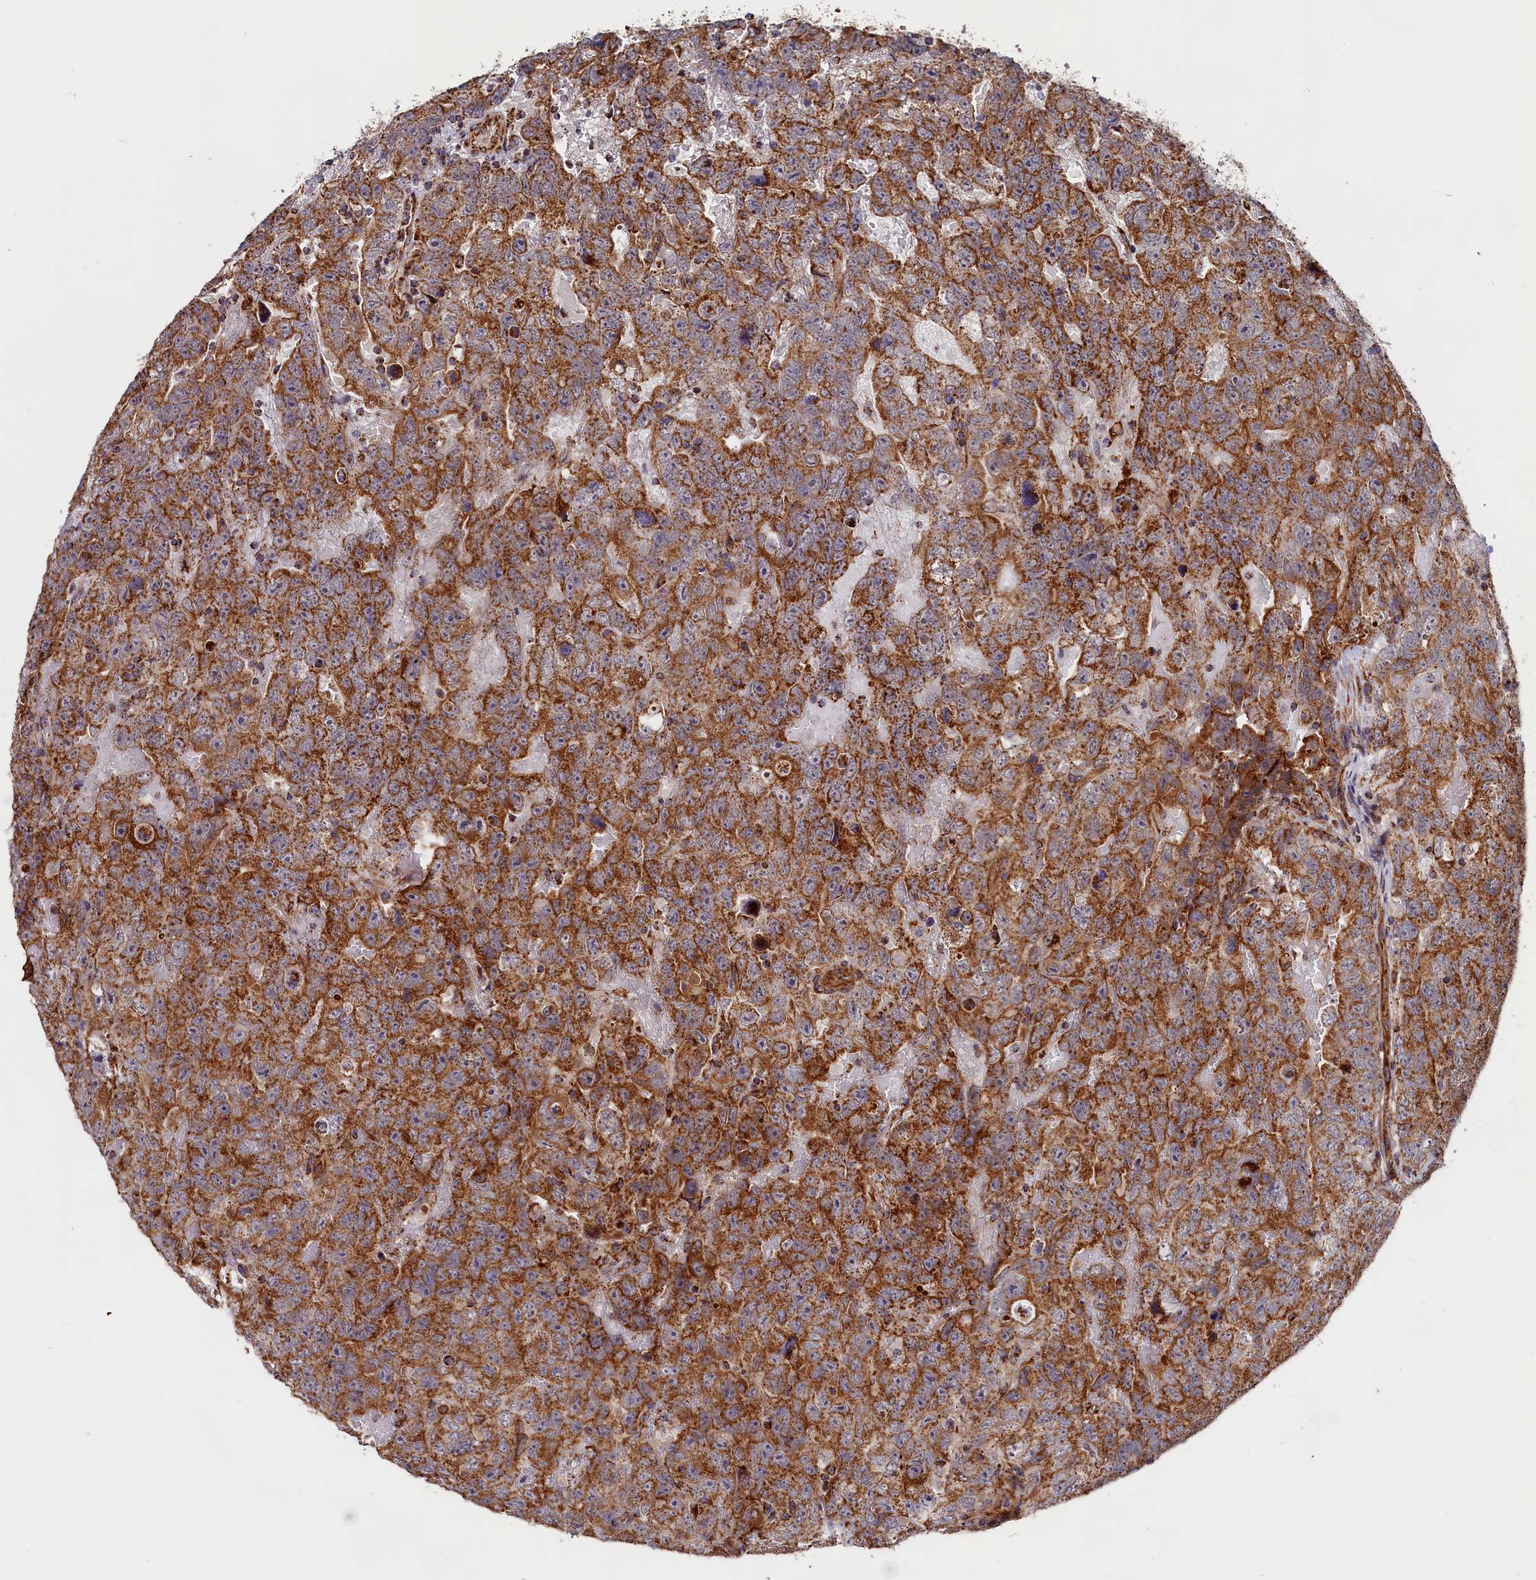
{"staining": {"intensity": "moderate", "quantity": ">75%", "location": "cytoplasmic/membranous"}, "tissue": "testis cancer", "cell_type": "Tumor cells", "image_type": "cancer", "snomed": [{"axis": "morphology", "description": "Carcinoma, Embryonal, NOS"}, {"axis": "topography", "description": "Testis"}], "caption": "Tumor cells reveal moderate cytoplasmic/membranous staining in about >75% of cells in testis cancer (embryonal carcinoma). (brown staining indicates protein expression, while blue staining denotes nuclei).", "gene": "MACROD1", "patient": {"sex": "male", "age": 45}}